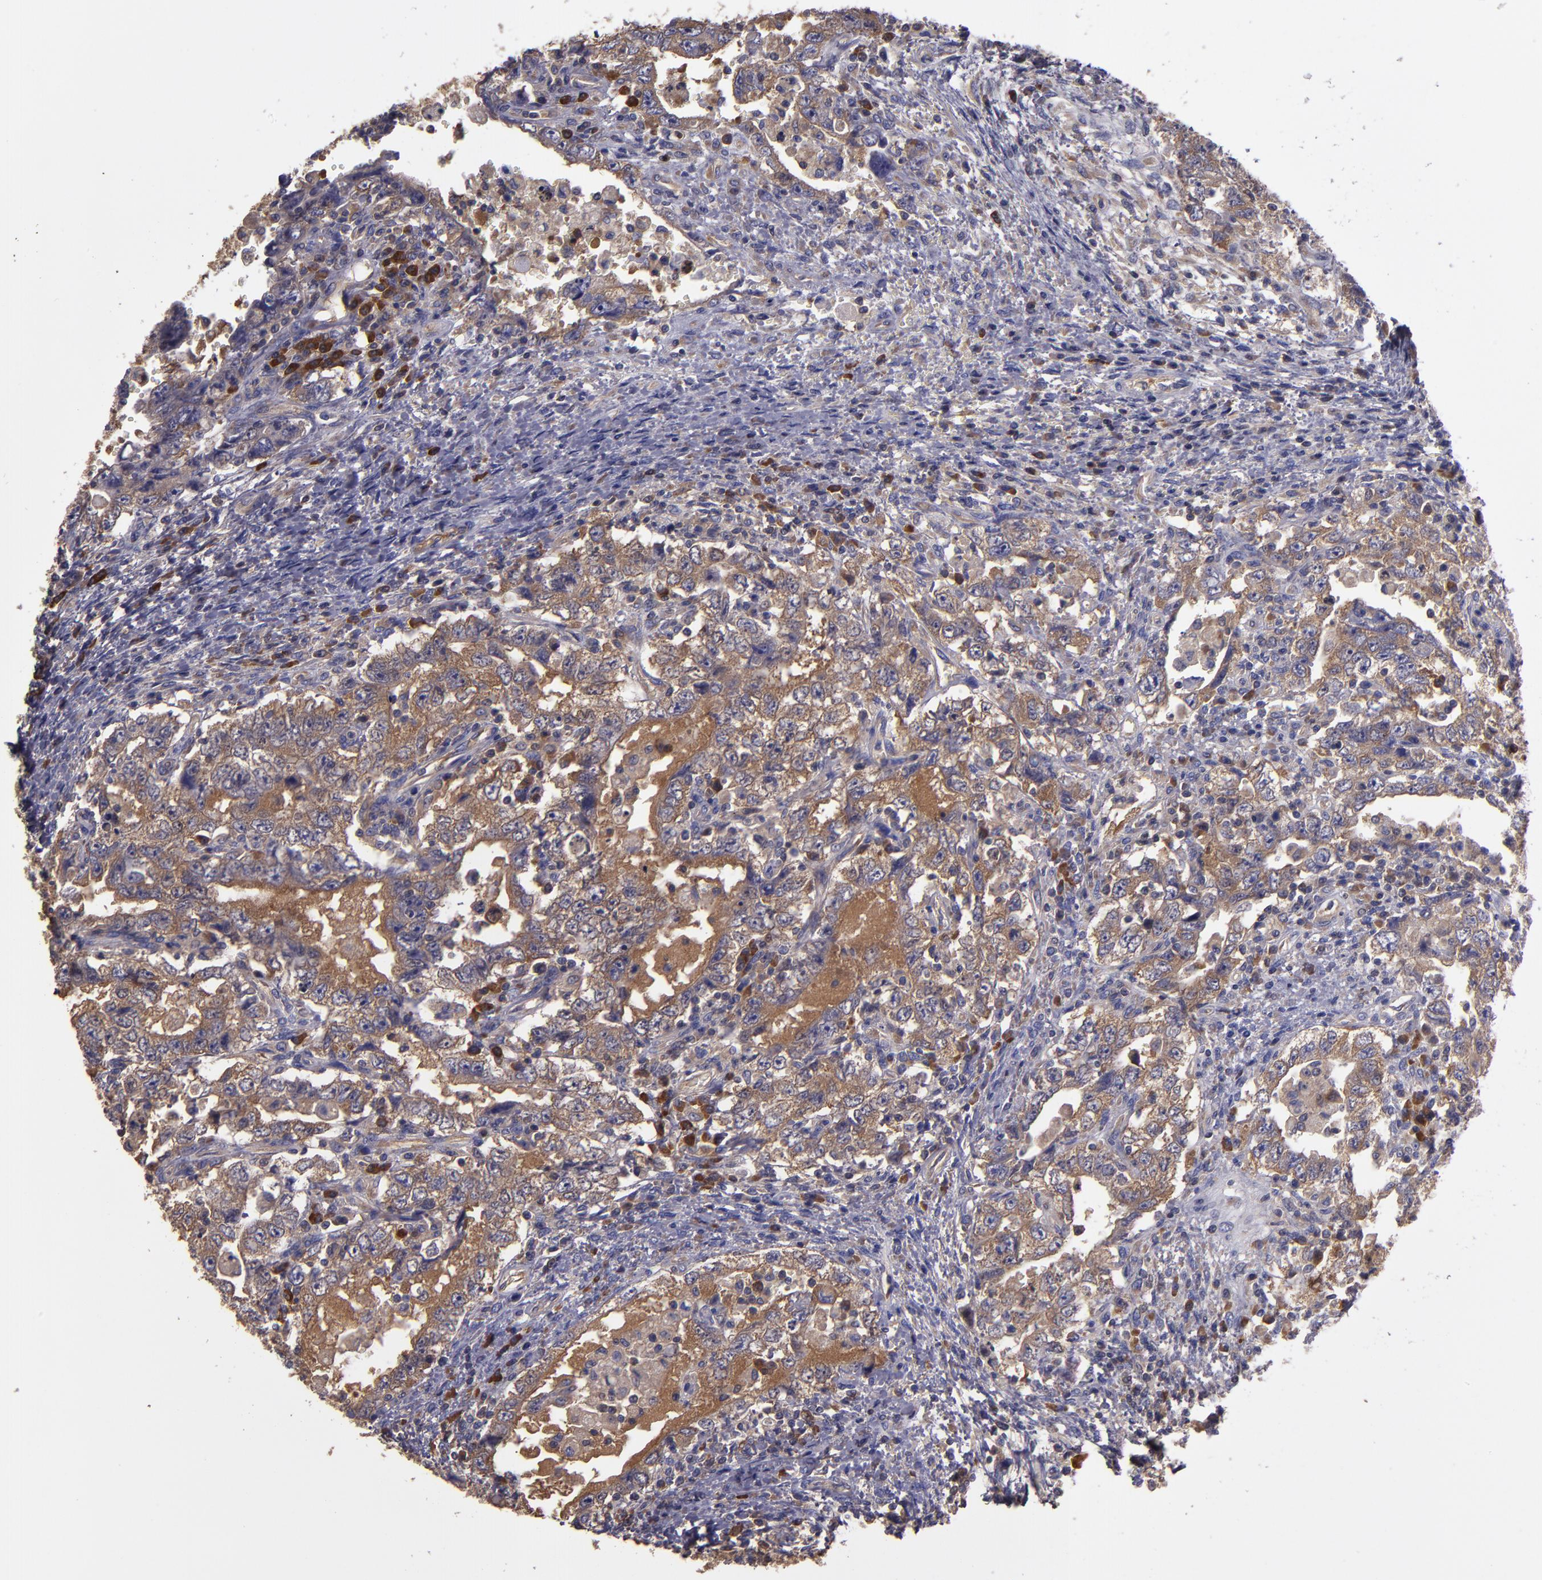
{"staining": {"intensity": "weak", "quantity": ">75%", "location": "cytoplasmic/membranous"}, "tissue": "testis cancer", "cell_type": "Tumor cells", "image_type": "cancer", "snomed": [{"axis": "morphology", "description": "Carcinoma, Embryonal, NOS"}, {"axis": "topography", "description": "Testis"}], "caption": "Protein staining of embryonal carcinoma (testis) tissue reveals weak cytoplasmic/membranous positivity in about >75% of tumor cells.", "gene": "CARS1", "patient": {"sex": "male", "age": 26}}